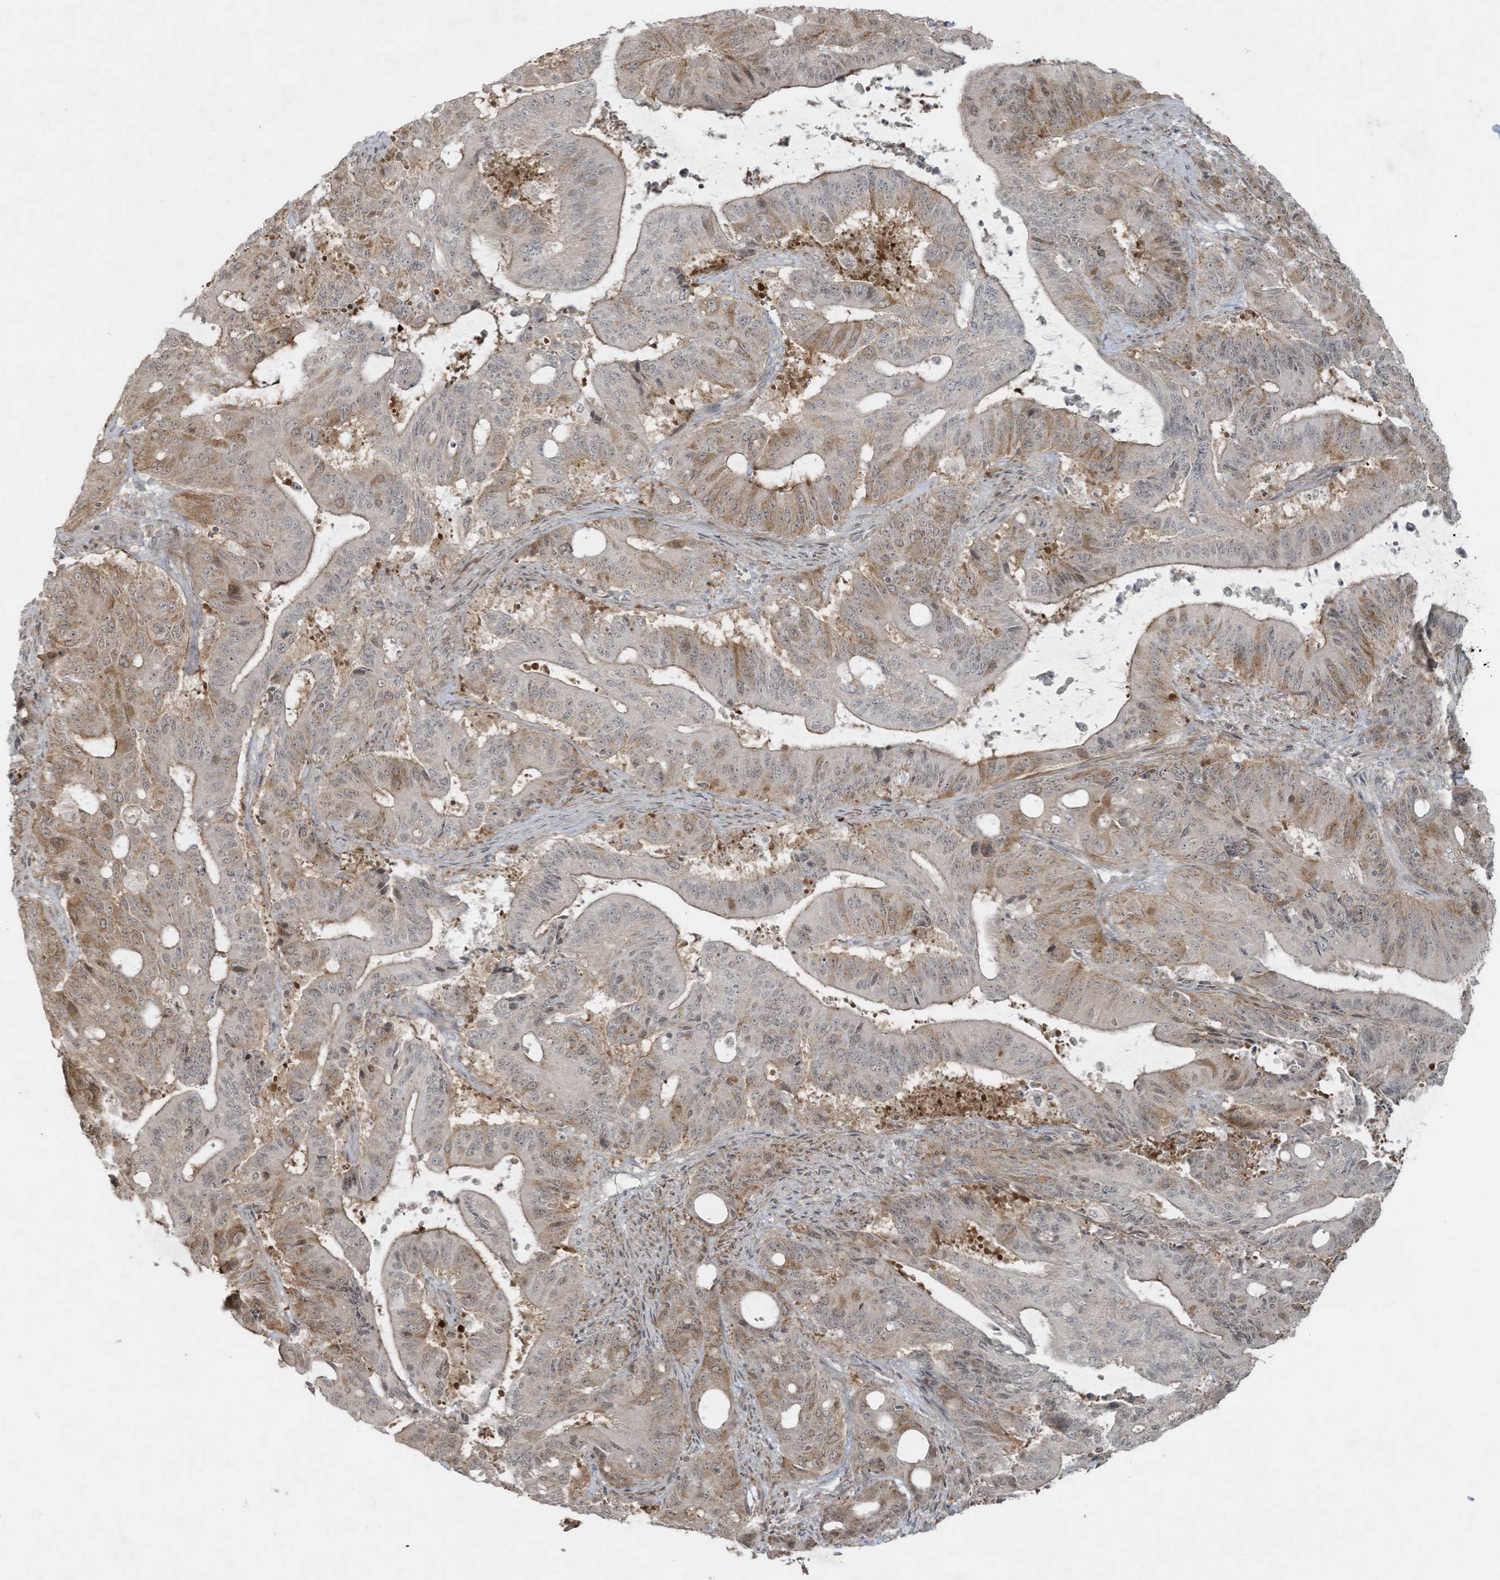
{"staining": {"intensity": "weak", "quantity": "<25%", "location": "cytoplasmic/membranous"}, "tissue": "liver cancer", "cell_type": "Tumor cells", "image_type": "cancer", "snomed": [{"axis": "morphology", "description": "Normal tissue, NOS"}, {"axis": "morphology", "description": "Cholangiocarcinoma"}, {"axis": "topography", "description": "Liver"}, {"axis": "topography", "description": "Peripheral nerve tissue"}], "caption": "Tumor cells show no significant positivity in liver cancer.", "gene": "ZNF263", "patient": {"sex": "female", "age": 73}}